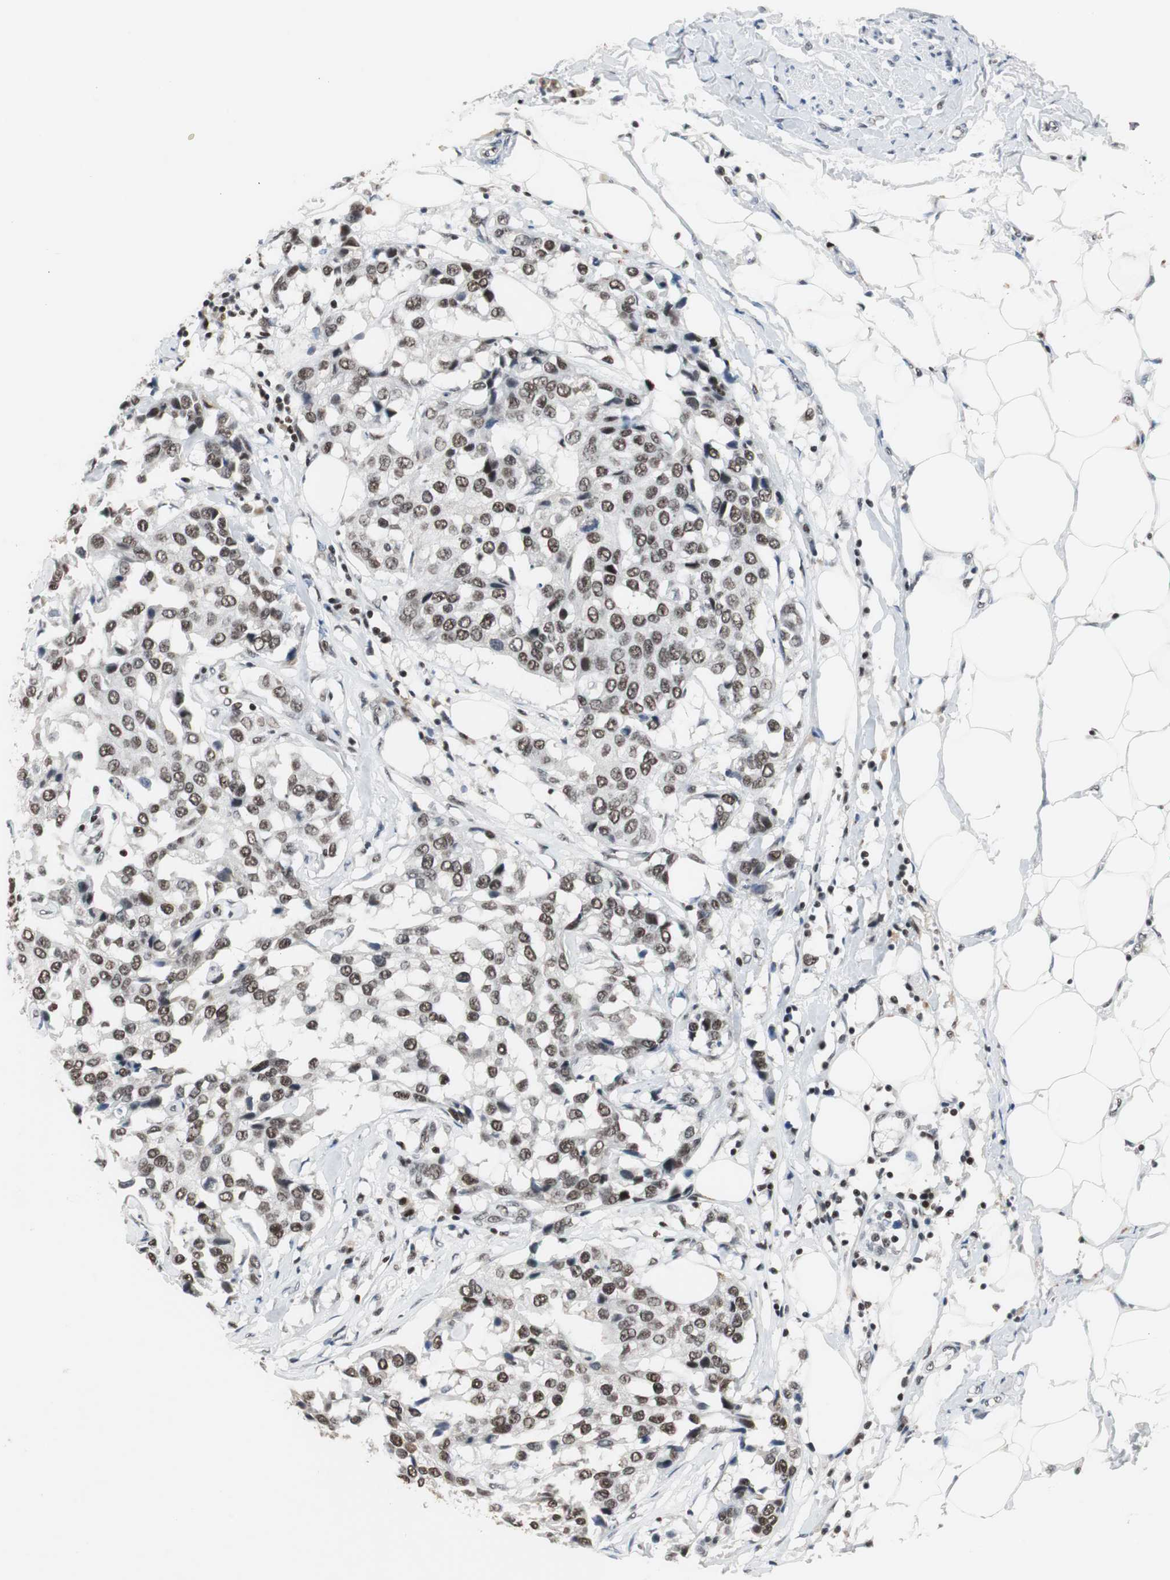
{"staining": {"intensity": "moderate", "quantity": ">75%", "location": "nuclear"}, "tissue": "breast cancer", "cell_type": "Tumor cells", "image_type": "cancer", "snomed": [{"axis": "morphology", "description": "Duct carcinoma"}, {"axis": "topography", "description": "Breast"}], "caption": "Tumor cells display medium levels of moderate nuclear expression in approximately >75% of cells in human breast cancer. (DAB IHC, brown staining for protein, blue staining for nuclei).", "gene": "RAD9A", "patient": {"sex": "female", "age": 80}}